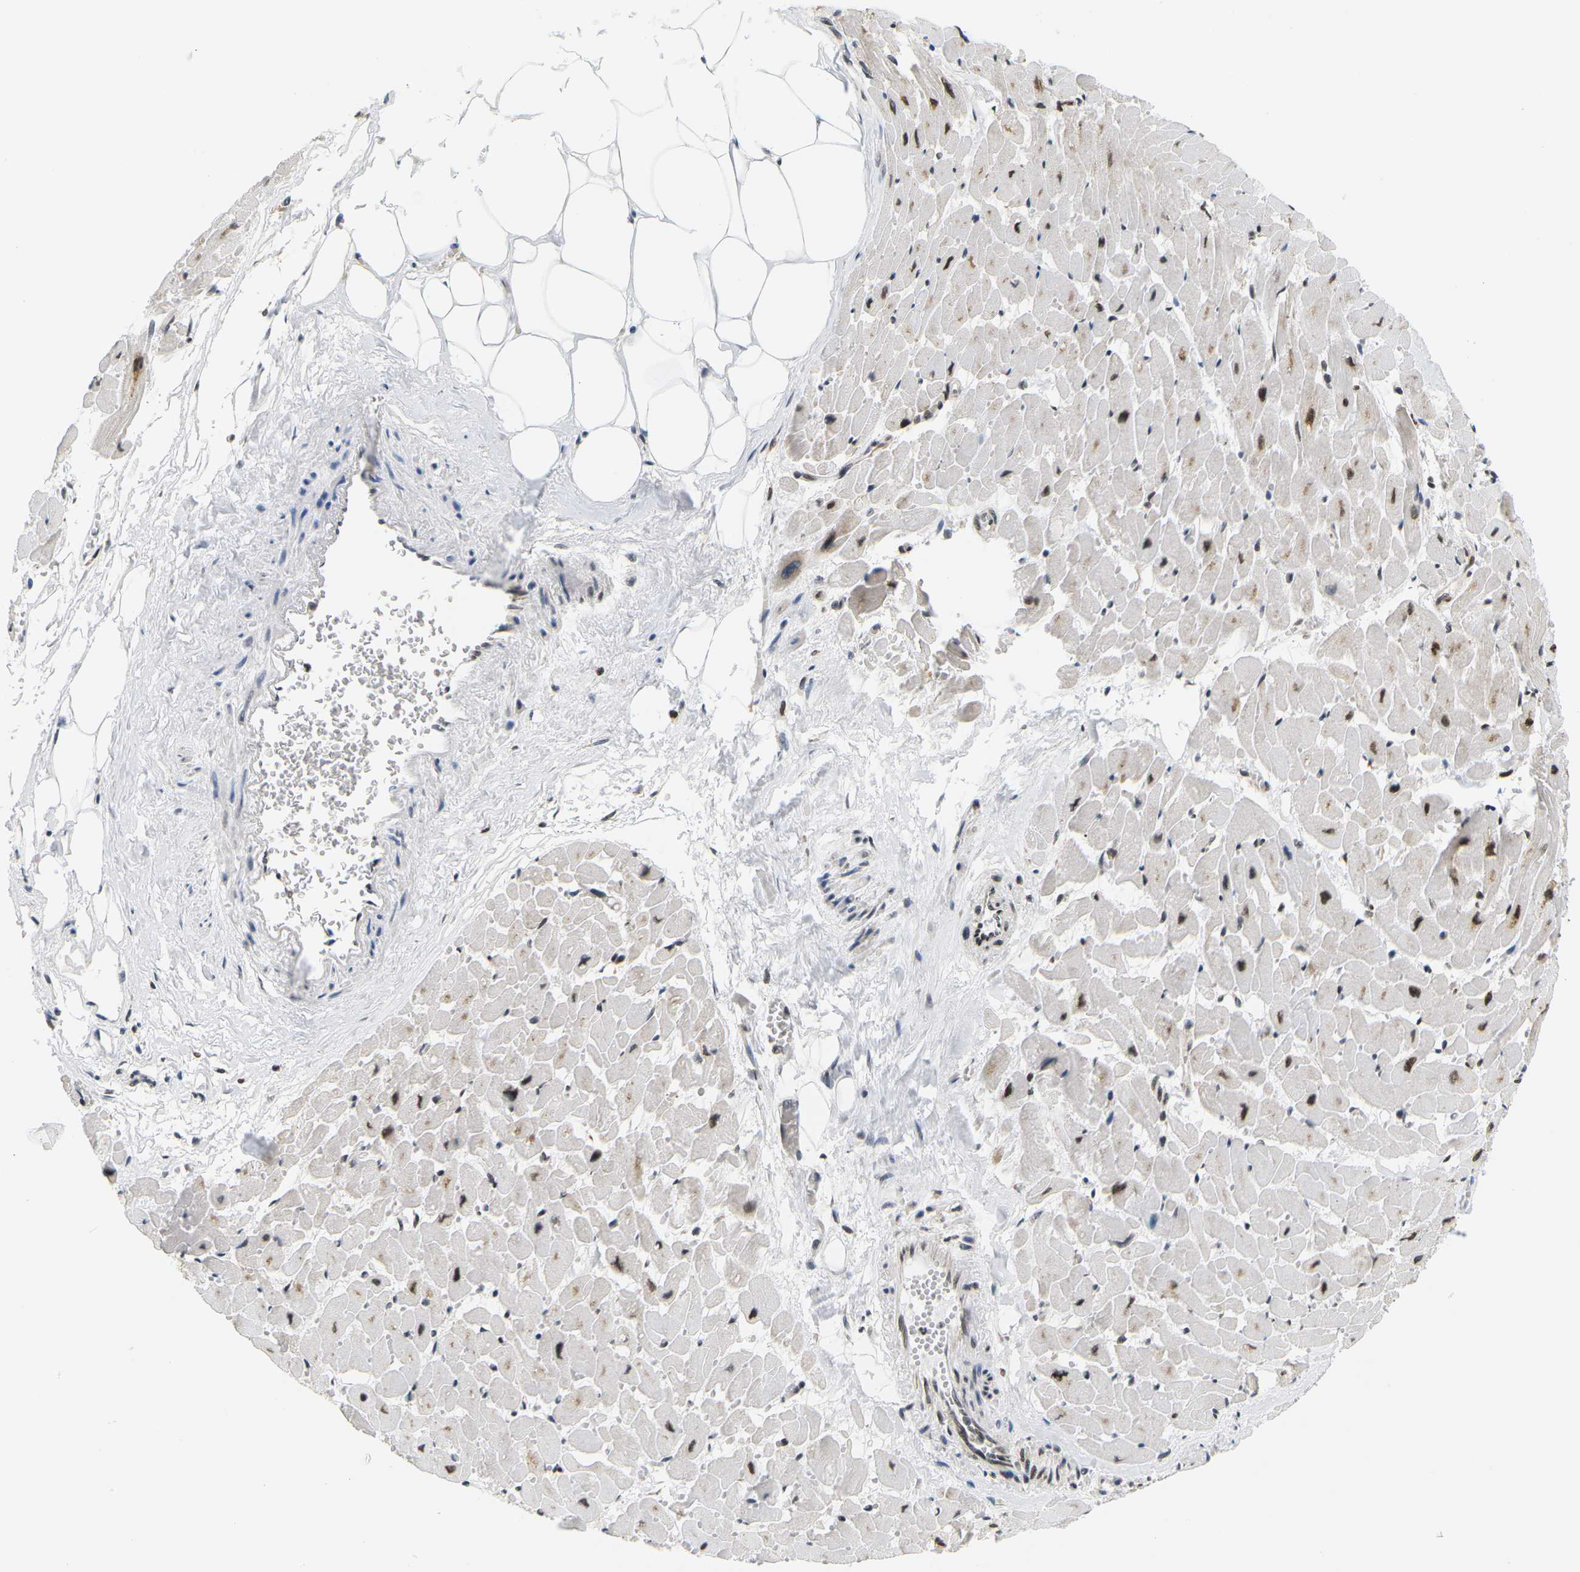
{"staining": {"intensity": "moderate", "quantity": ">75%", "location": "nuclear"}, "tissue": "heart muscle", "cell_type": "Cardiomyocytes", "image_type": "normal", "snomed": [{"axis": "morphology", "description": "Normal tissue, NOS"}, {"axis": "topography", "description": "Heart"}], "caption": "A brown stain shows moderate nuclear staining of a protein in cardiomyocytes of unremarkable heart muscle.", "gene": "CELF1", "patient": {"sex": "female", "age": 19}}